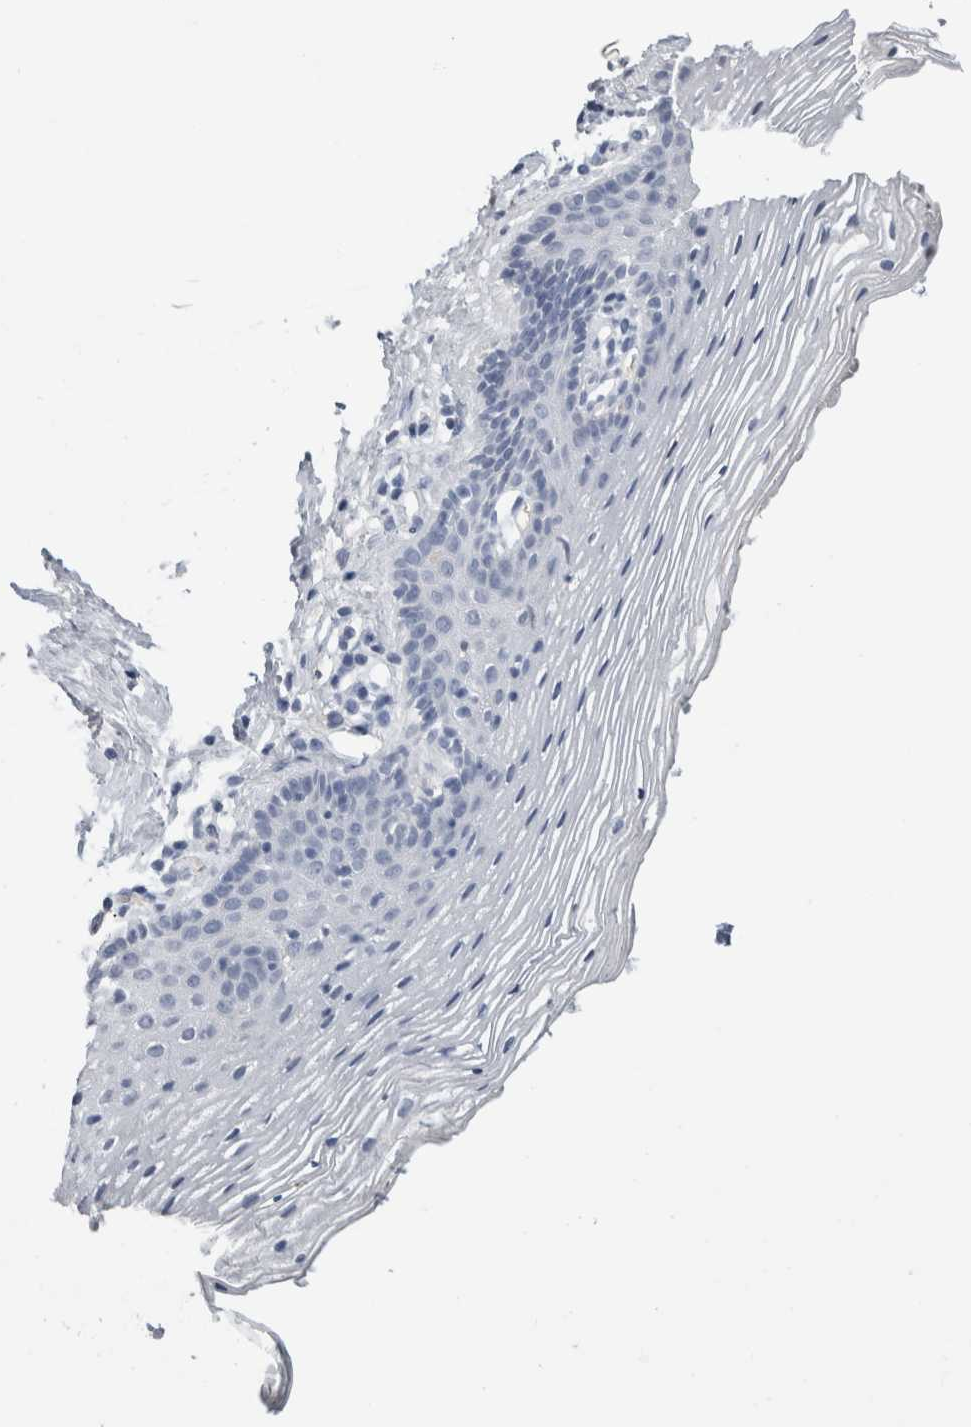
{"staining": {"intensity": "negative", "quantity": "none", "location": "none"}, "tissue": "vagina", "cell_type": "Squamous epithelial cells", "image_type": "normal", "snomed": [{"axis": "morphology", "description": "Normal tissue, NOS"}, {"axis": "topography", "description": "Vagina"}], "caption": "Squamous epithelial cells are negative for protein expression in benign human vagina. (DAB (3,3'-diaminobenzidine) IHC visualized using brightfield microscopy, high magnification).", "gene": "FABP4", "patient": {"sex": "female", "age": 32}}